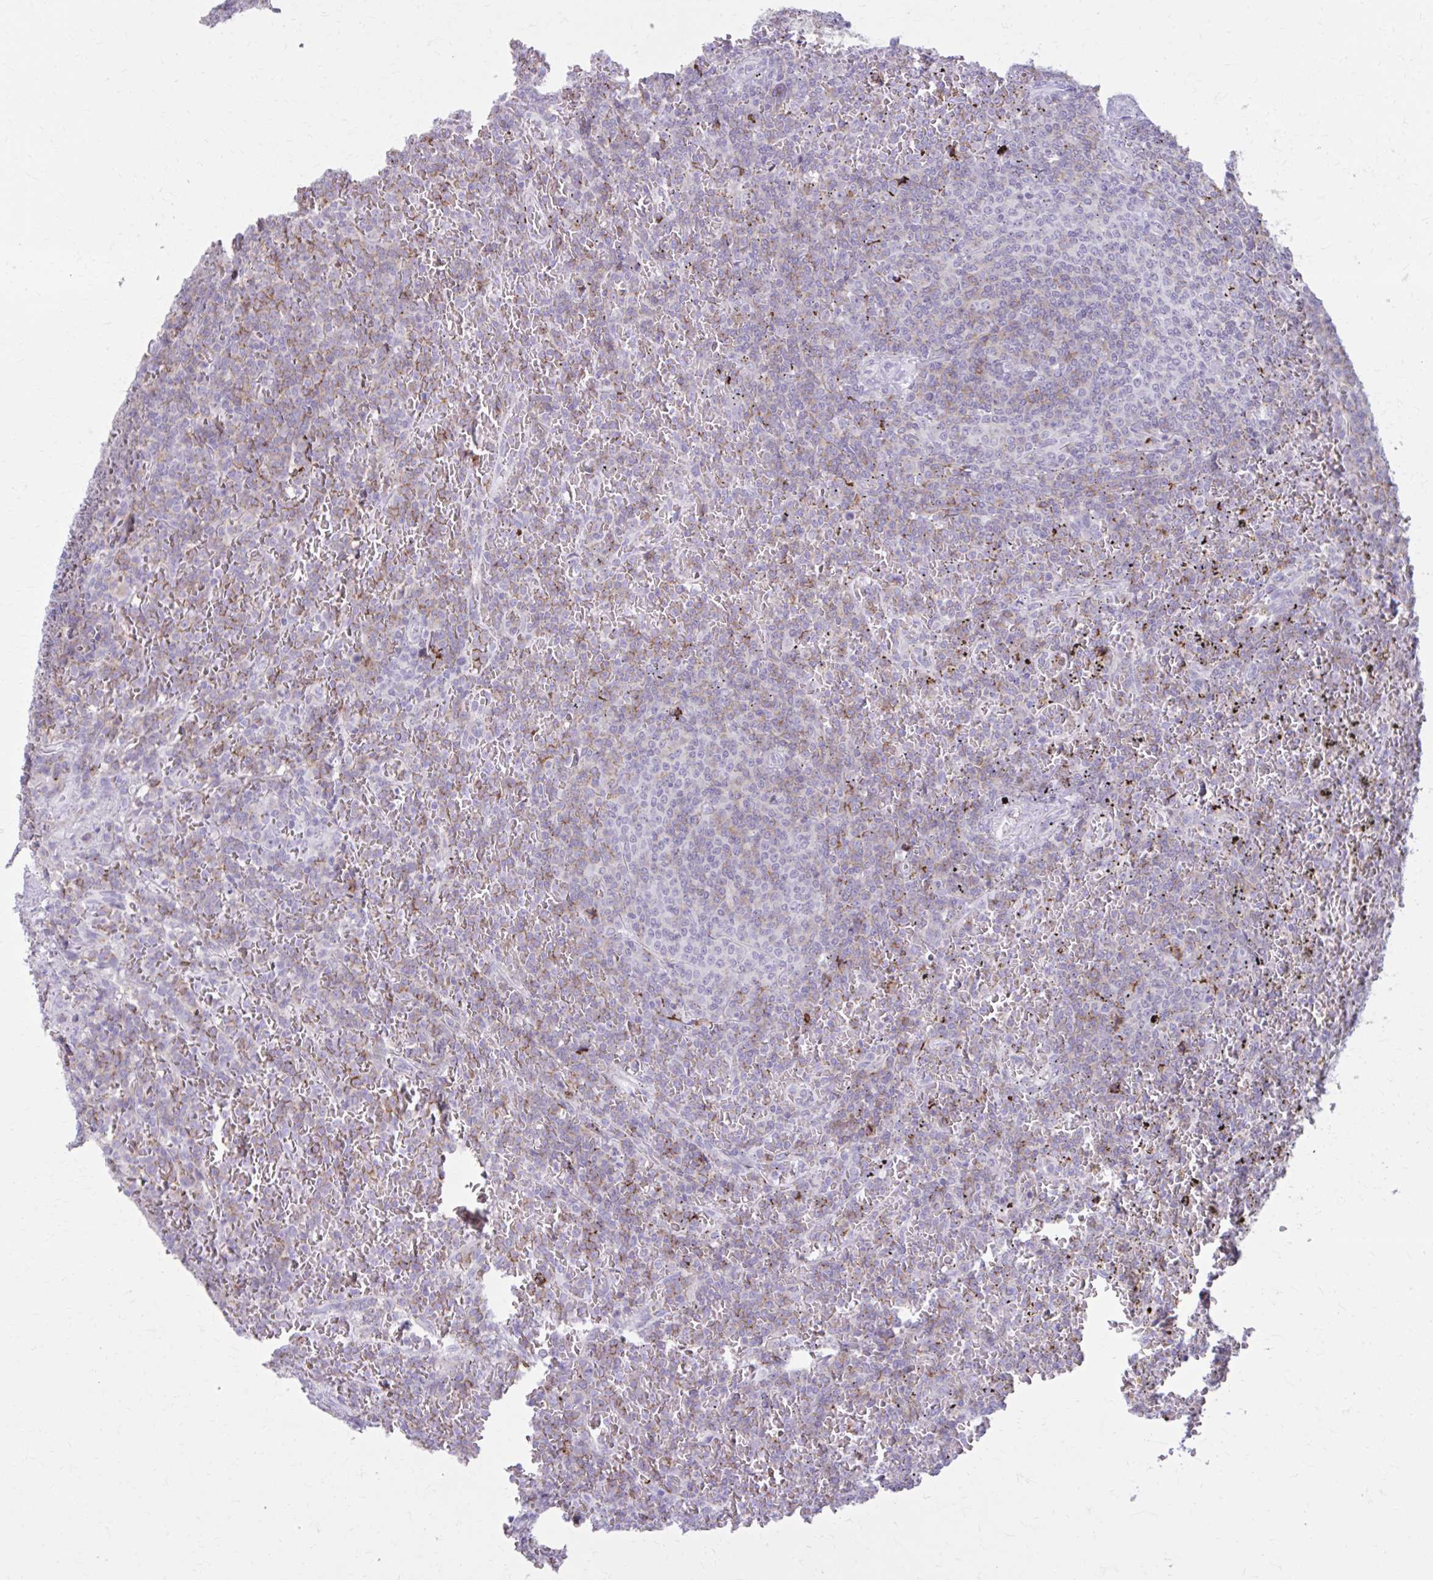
{"staining": {"intensity": "weak", "quantity": "25%-75%", "location": "cytoplasmic/membranous"}, "tissue": "lymphoma", "cell_type": "Tumor cells", "image_type": "cancer", "snomed": [{"axis": "morphology", "description": "Malignant lymphoma, non-Hodgkin's type, Low grade"}, {"axis": "topography", "description": "Spleen"}], "caption": "Brown immunohistochemical staining in lymphoma reveals weak cytoplasmic/membranous staining in about 25%-75% of tumor cells. (DAB (3,3'-diaminobenzidine) = brown stain, brightfield microscopy at high magnification).", "gene": "OR4B1", "patient": {"sex": "female", "age": 77}}